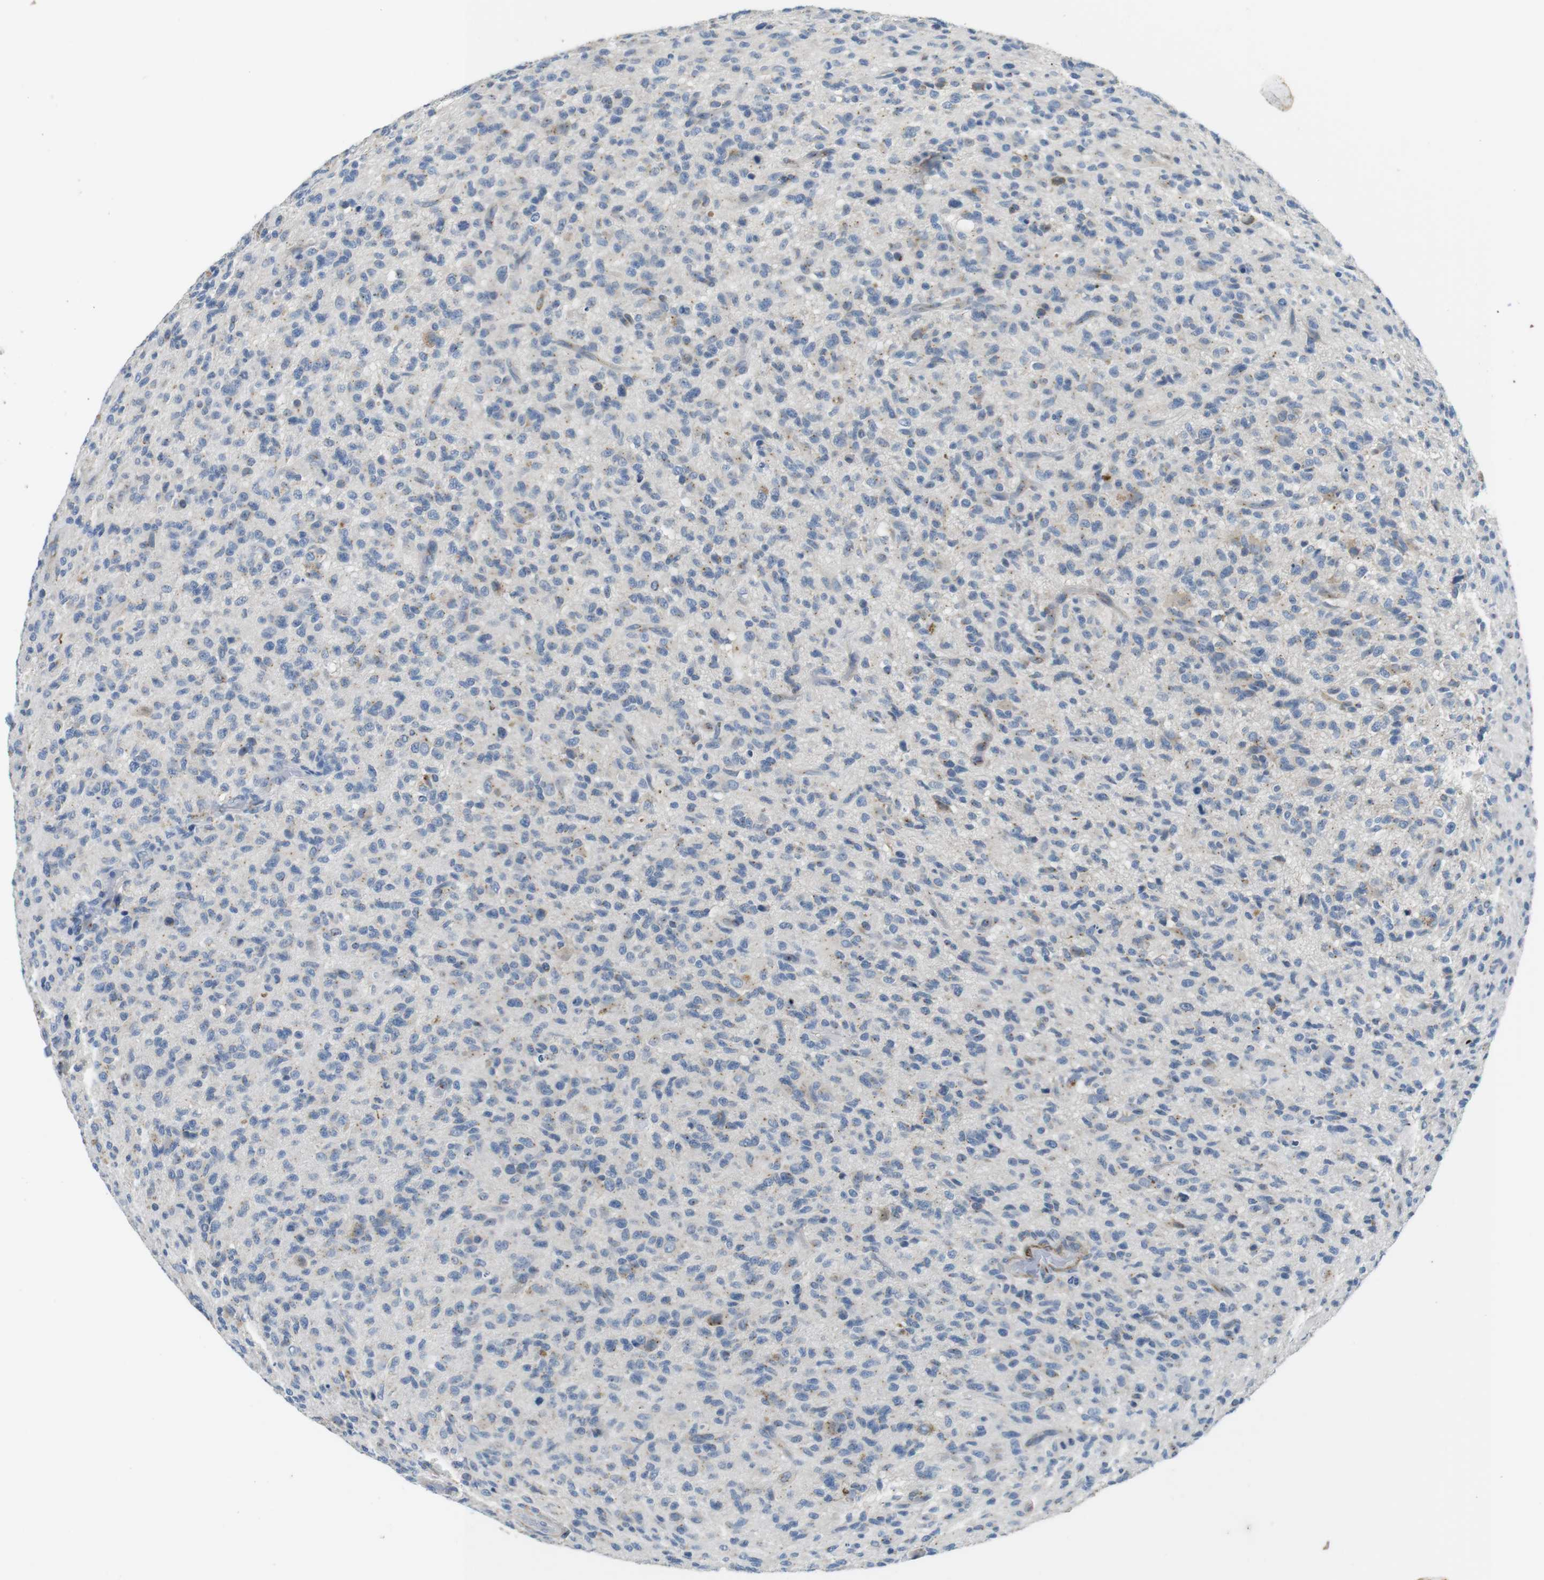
{"staining": {"intensity": "negative", "quantity": "none", "location": "none"}, "tissue": "glioma", "cell_type": "Tumor cells", "image_type": "cancer", "snomed": [{"axis": "morphology", "description": "Glioma, malignant, High grade"}, {"axis": "topography", "description": "Brain"}], "caption": "Tumor cells are negative for protein expression in human glioma. (Brightfield microscopy of DAB immunohistochemistry at high magnification).", "gene": "UNC5CL", "patient": {"sex": "male", "age": 71}}